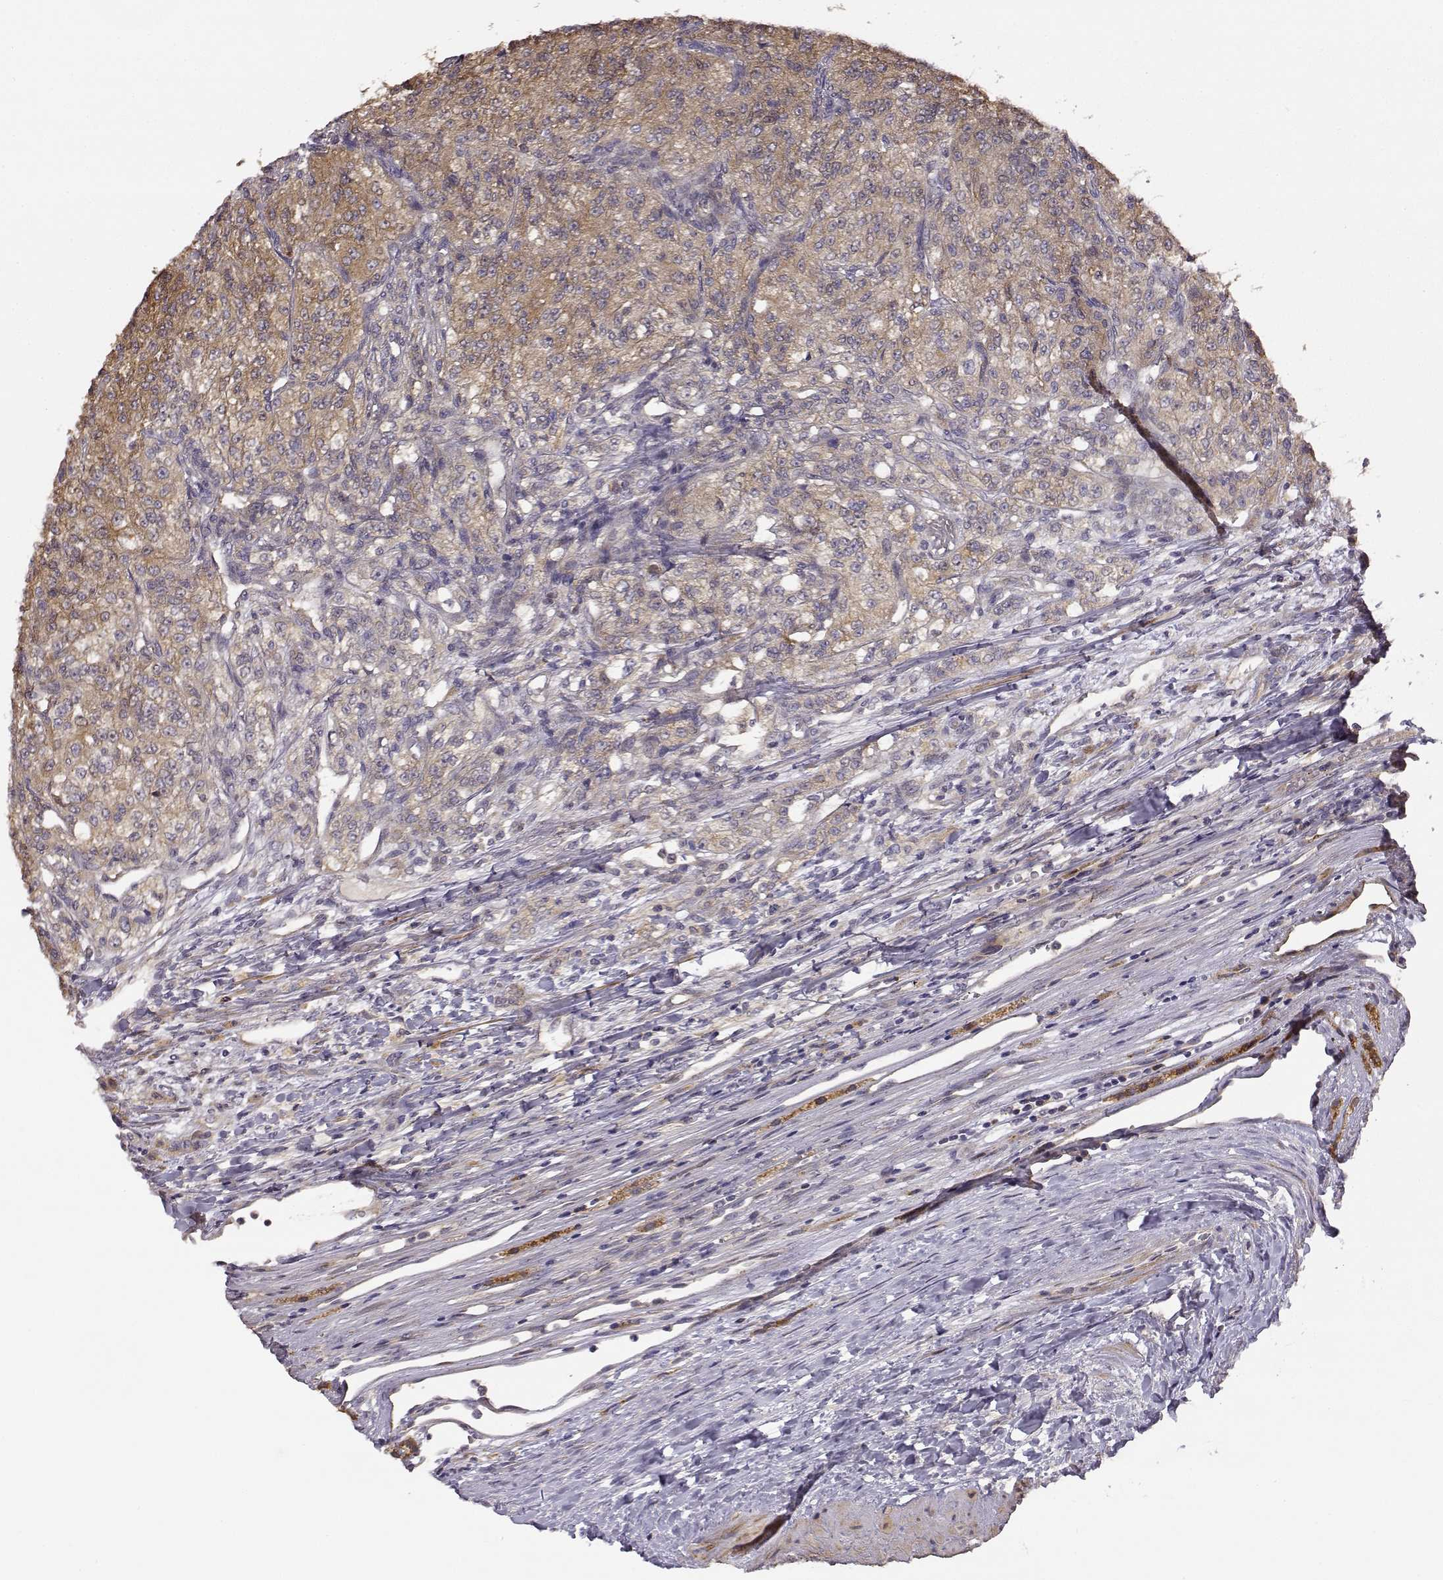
{"staining": {"intensity": "weak", "quantity": ">75%", "location": "cytoplasmic/membranous"}, "tissue": "renal cancer", "cell_type": "Tumor cells", "image_type": "cancer", "snomed": [{"axis": "morphology", "description": "Adenocarcinoma, NOS"}, {"axis": "topography", "description": "Kidney"}], "caption": "Immunohistochemistry photomicrograph of human adenocarcinoma (renal) stained for a protein (brown), which exhibits low levels of weak cytoplasmic/membranous positivity in approximately >75% of tumor cells.", "gene": "CRIM1", "patient": {"sex": "female", "age": 63}}